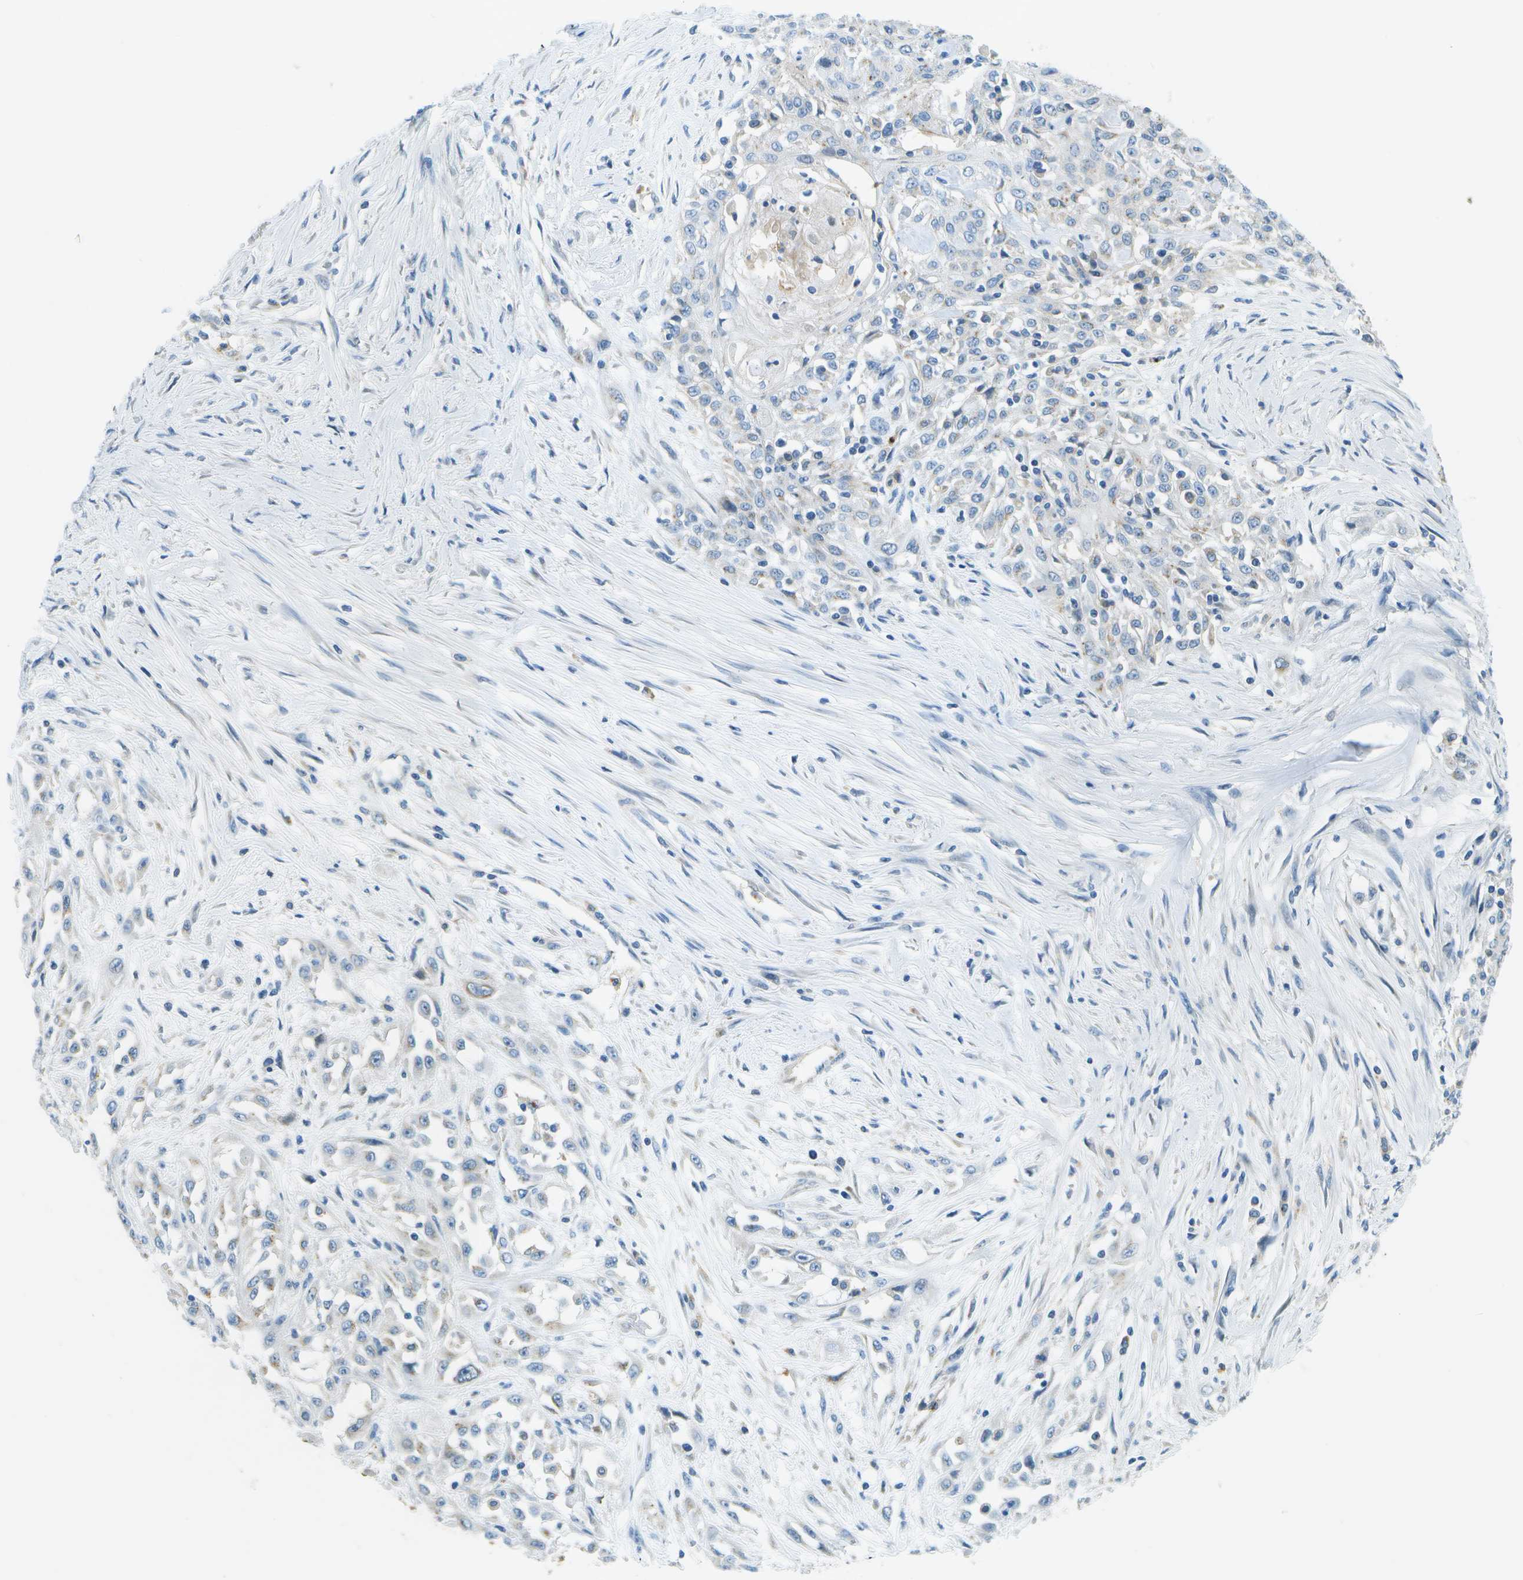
{"staining": {"intensity": "negative", "quantity": "none", "location": "none"}, "tissue": "skin cancer", "cell_type": "Tumor cells", "image_type": "cancer", "snomed": [{"axis": "morphology", "description": "Squamous cell carcinoma, NOS"}, {"axis": "morphology", "description": "Squamous cell carcinoma, metastatic, NOS"}, {"axis": "topography", "description": "Skin"}, {"axis": "topography", "description": "Lymph node"}], "caption": "This is an immunohistochemistry histopathology image of squamous cell carcinoma (skin). There is no staining in tumor cells.", "gene": "MYH11", "patient": {"sex": "male", "age": 75}}